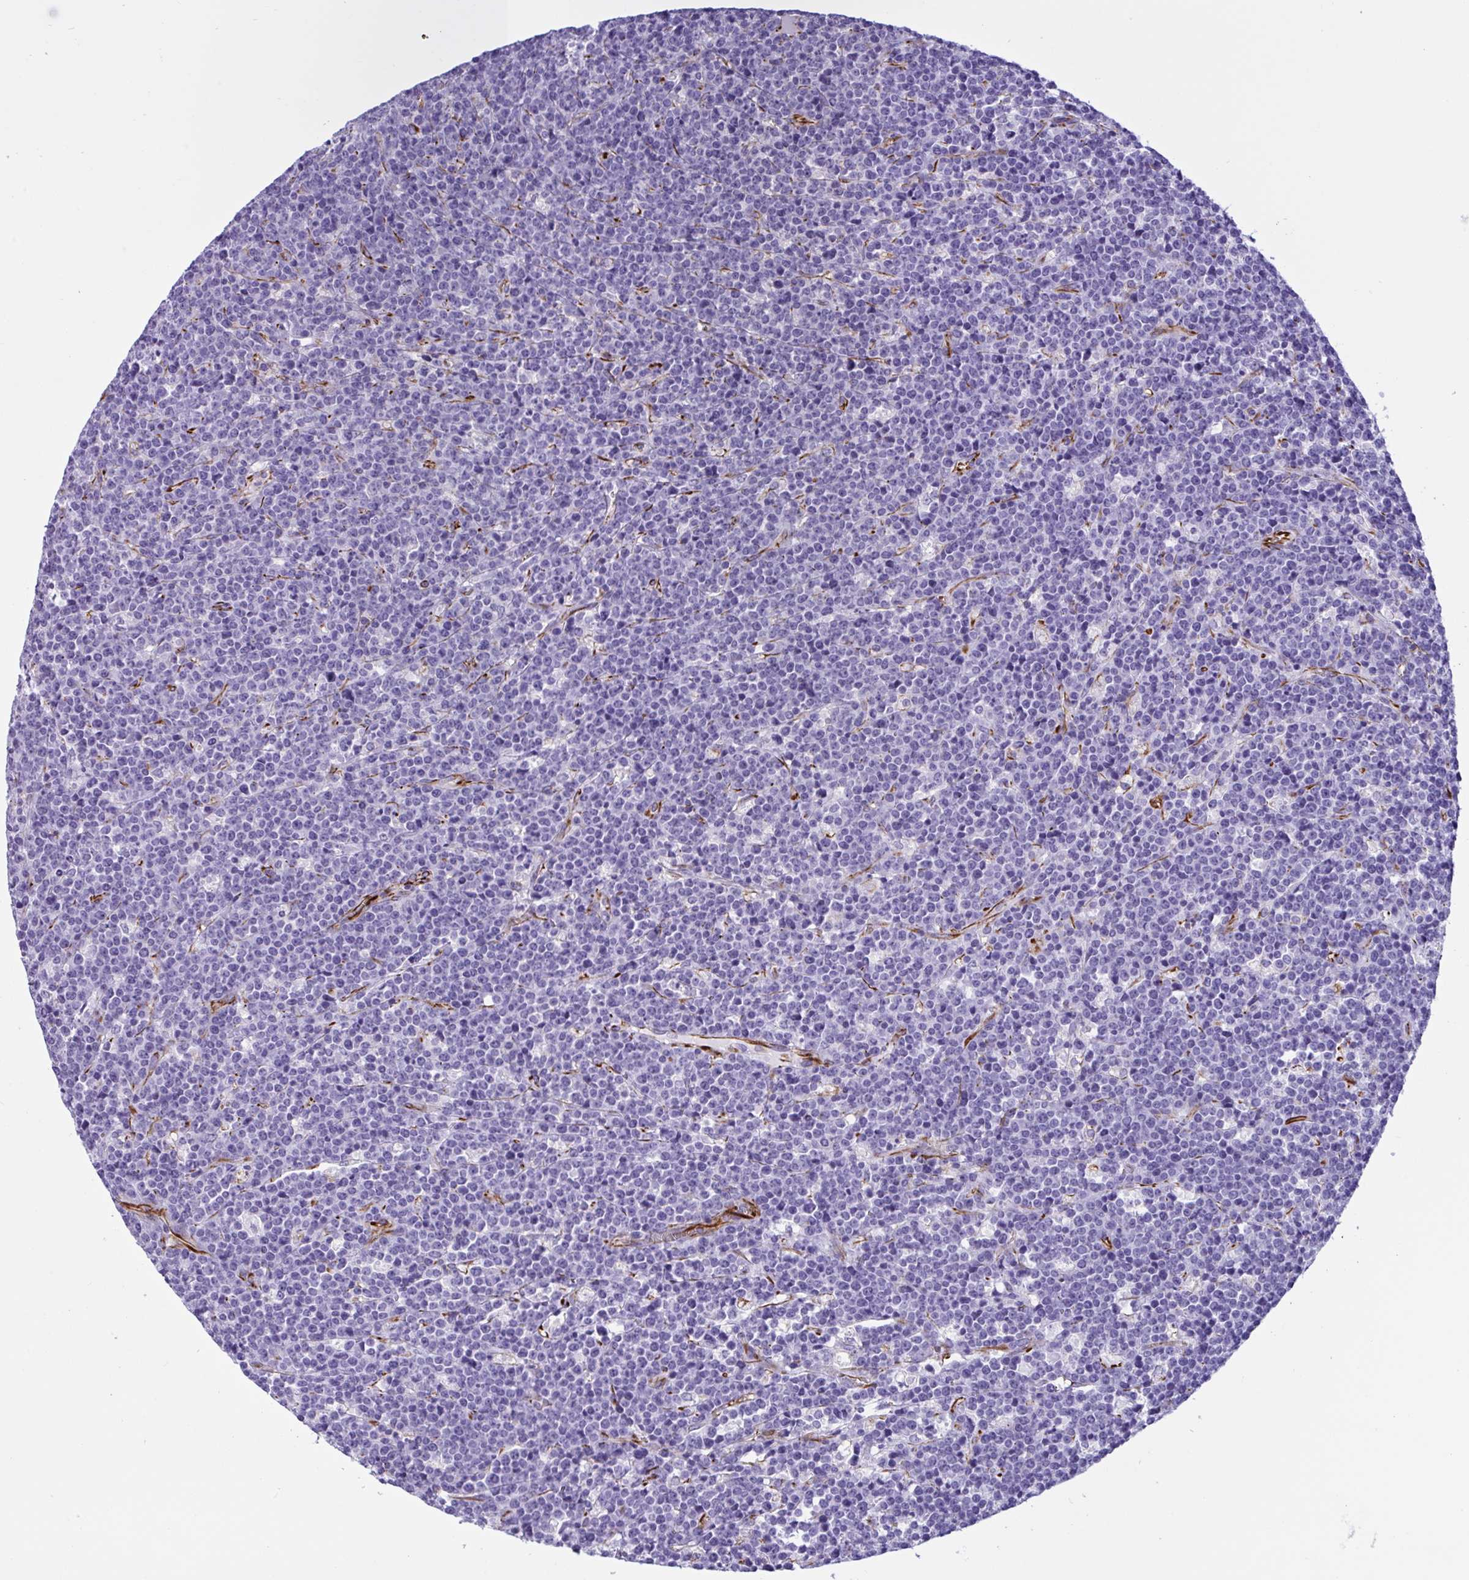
{"staining": {"intensity": "negative", "quantity": "none", "location": "none"}, "tissue": "lymphoma", "cell_type": "Tumor cells", "image_type": "cancer", "snomed": [{"axis": "morphology", "description": "Malignant lymphoma, non-Hodgkin's type, High grade"}, {"axis": "topography", "description": "Ovary"}], "caption": "This histopathology image is of lymphoma stained with IHC to label a protein in brown with the nuclei are counter-stained blue. There is no positivity in tumor cells.", "gene": "SMAD5", "patient": {"sex": "female", "age": 56}}